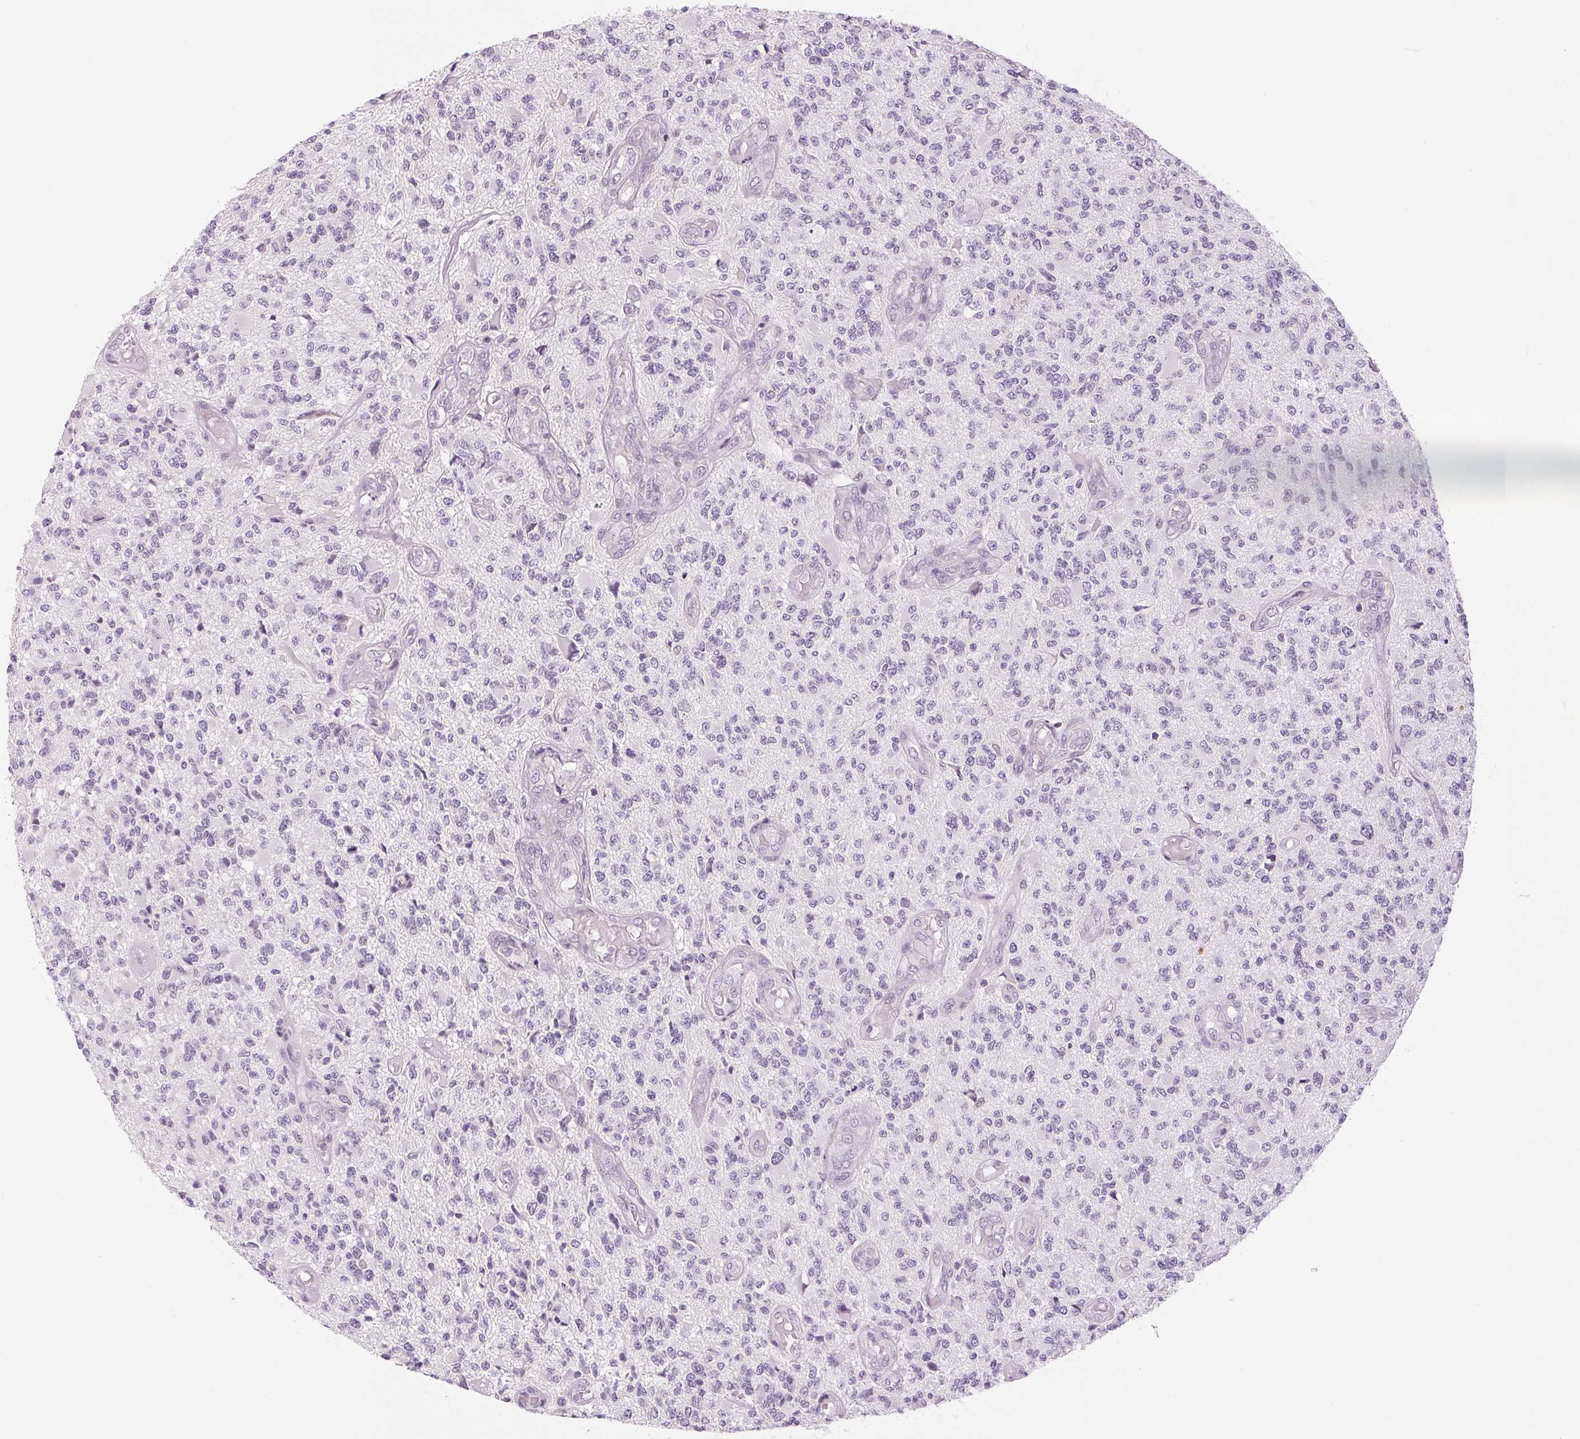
{"staining": {"intensity": "negative", "quantity": "none", "location": "none"}, "tissue": "glioma", "cell_type": "Tumor cells", "image_type": "cancer", "snomed": [{"axis": "morphology", "description": "Glioma, malignant, High grade"}, {"axis": "topography", "description": "Brain"}], "caption": "Immunohistochemical staining of human malignant glioma (high-grade) reveals no significant expression in tumor cells.", "gene": "EHHADH", "patient": {"sex": "female", "age": 63}}